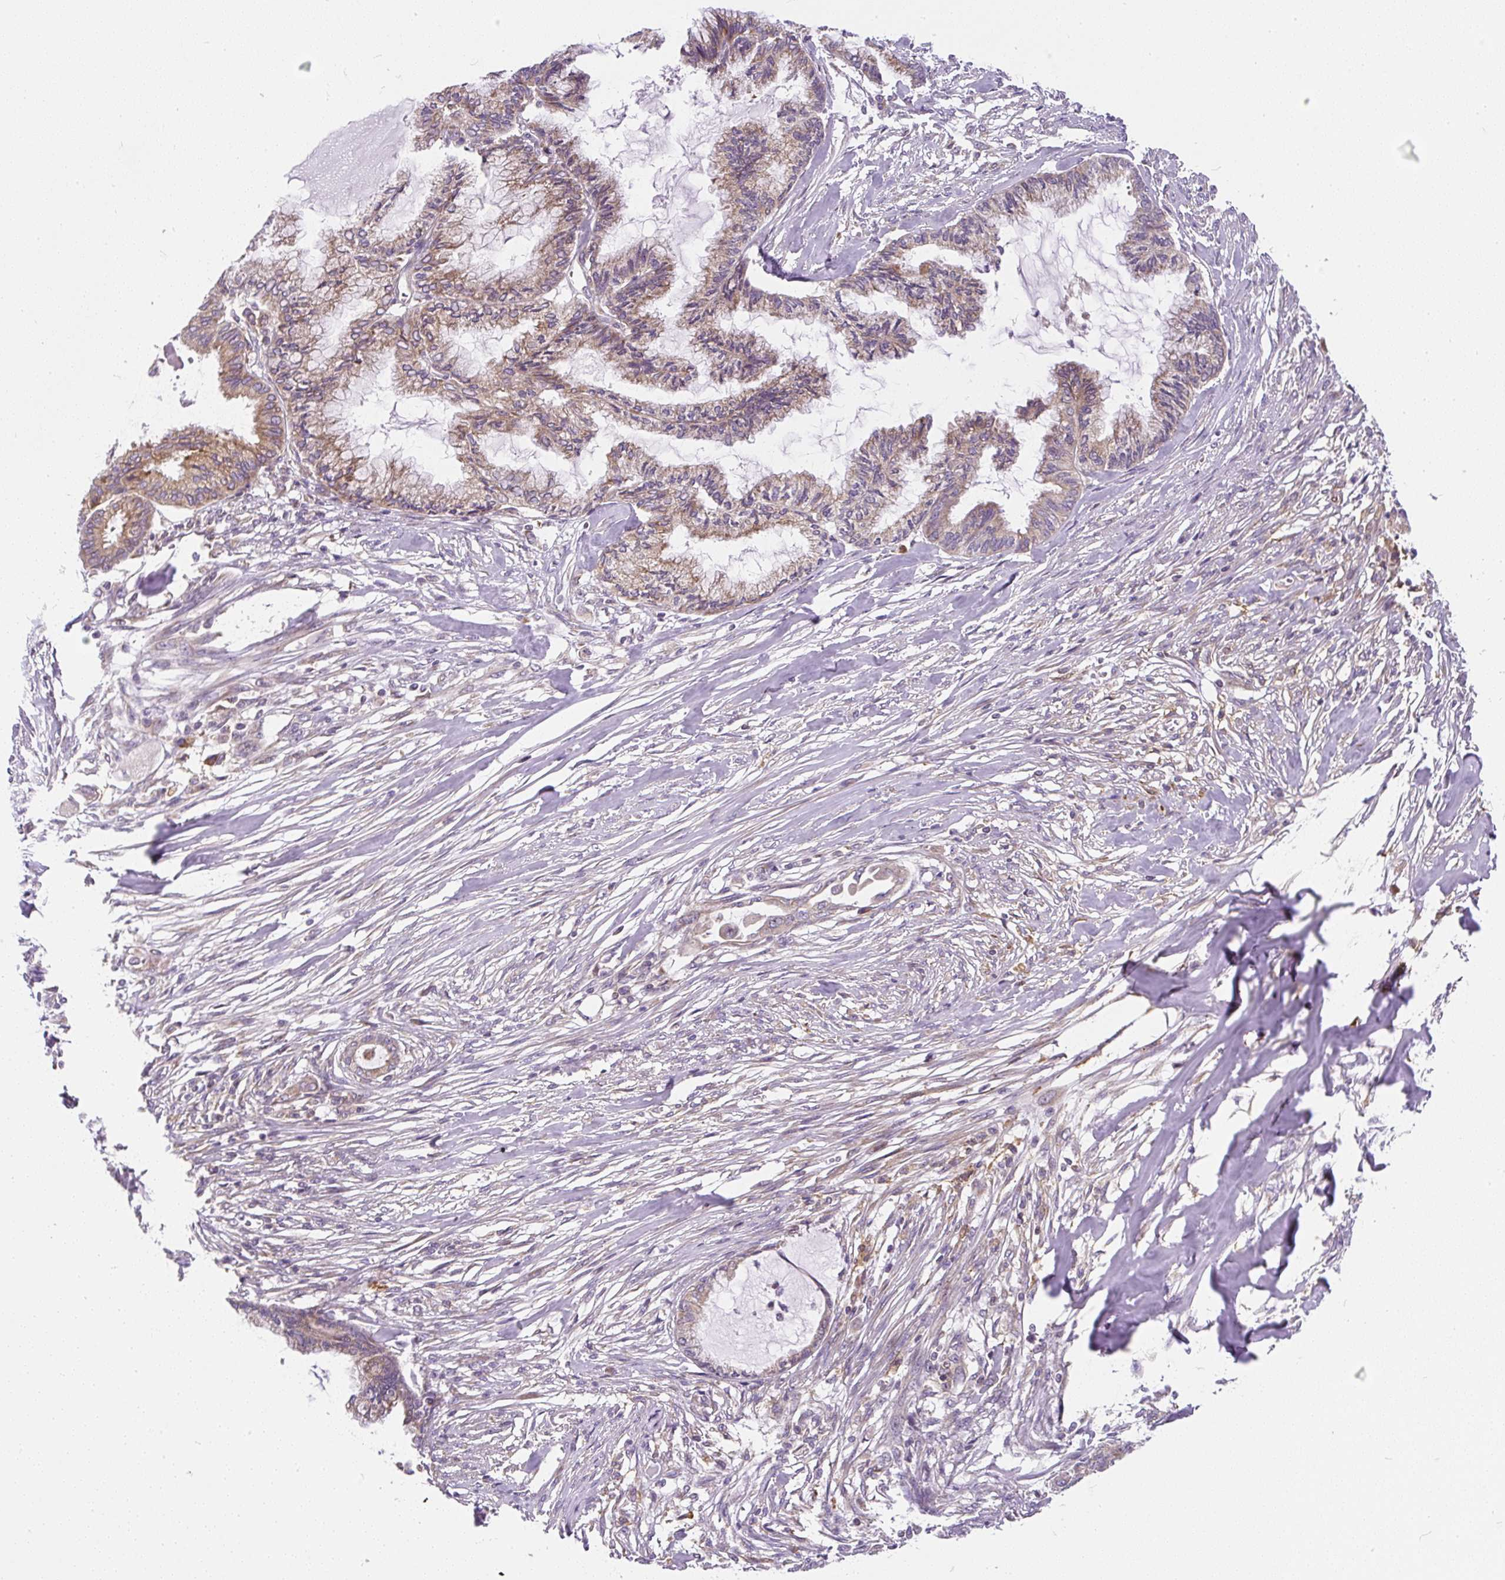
{"staining": {"intensity": "moderate", "quantity": ">75%", "location": "cytoplasmic/membranous"}, "tissue": "endometrial cancer", "cell_type": "Tumor cells", "image_type": "cancer", "snomed": [{"axis": "morphology", "description": "Adenocarcinoma, NOS"}, {"axis": "topography", "description": "Endometrium"}], "caption": "High-magnification brightfield microscopy of endometrial cancer stained with DAB (brown) and counterstained with hematoxylin (blue). tumor cells exhibit moderate cytoplasmic/membranous positivity is appreciated in about>75% of cells.", "gene": "CYP20A1", "patient": {"sex": "female", "age": 86}}